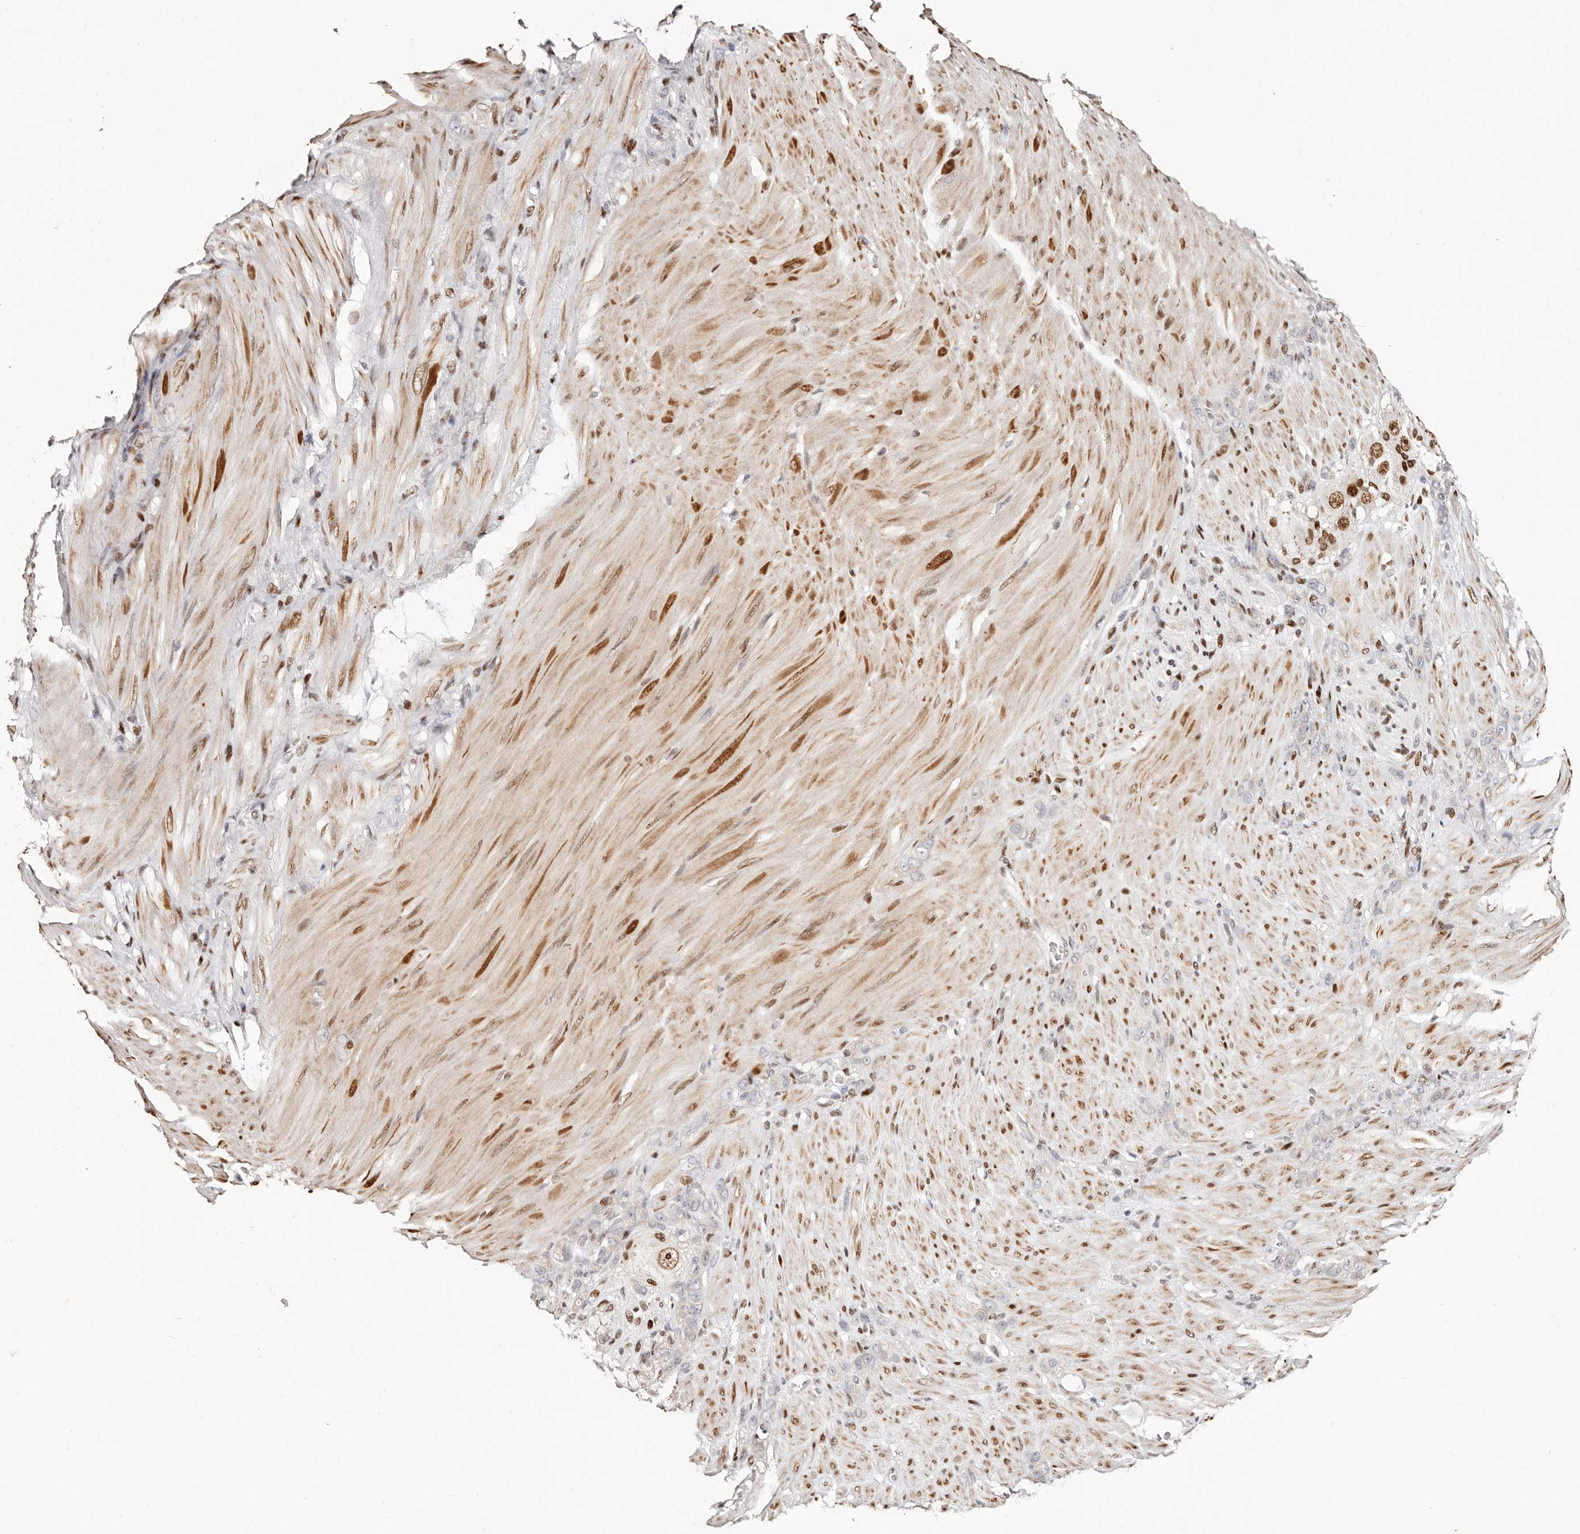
{"staining": {"intensity": "negative", "quantity": "none", "location": "none"}, "tissue": "stomach cancer", "cell_type": "Tumor cells", "image_type": "cancer", "snomed": [{"axis": "morphology", "description": "Normal tissue, NOS"}, {"axis": "morphology", "description": "Adenocarcinoma, NOS"}, {"axis": "topography", "description": "Stomach"}], "caption": "Protein analysis of adenocarcinoma (stomach) demonstrates no significant positivity in tumor cells.", "gene": "IQGAP3", "patient": {"sex": "male", "age": 82}}